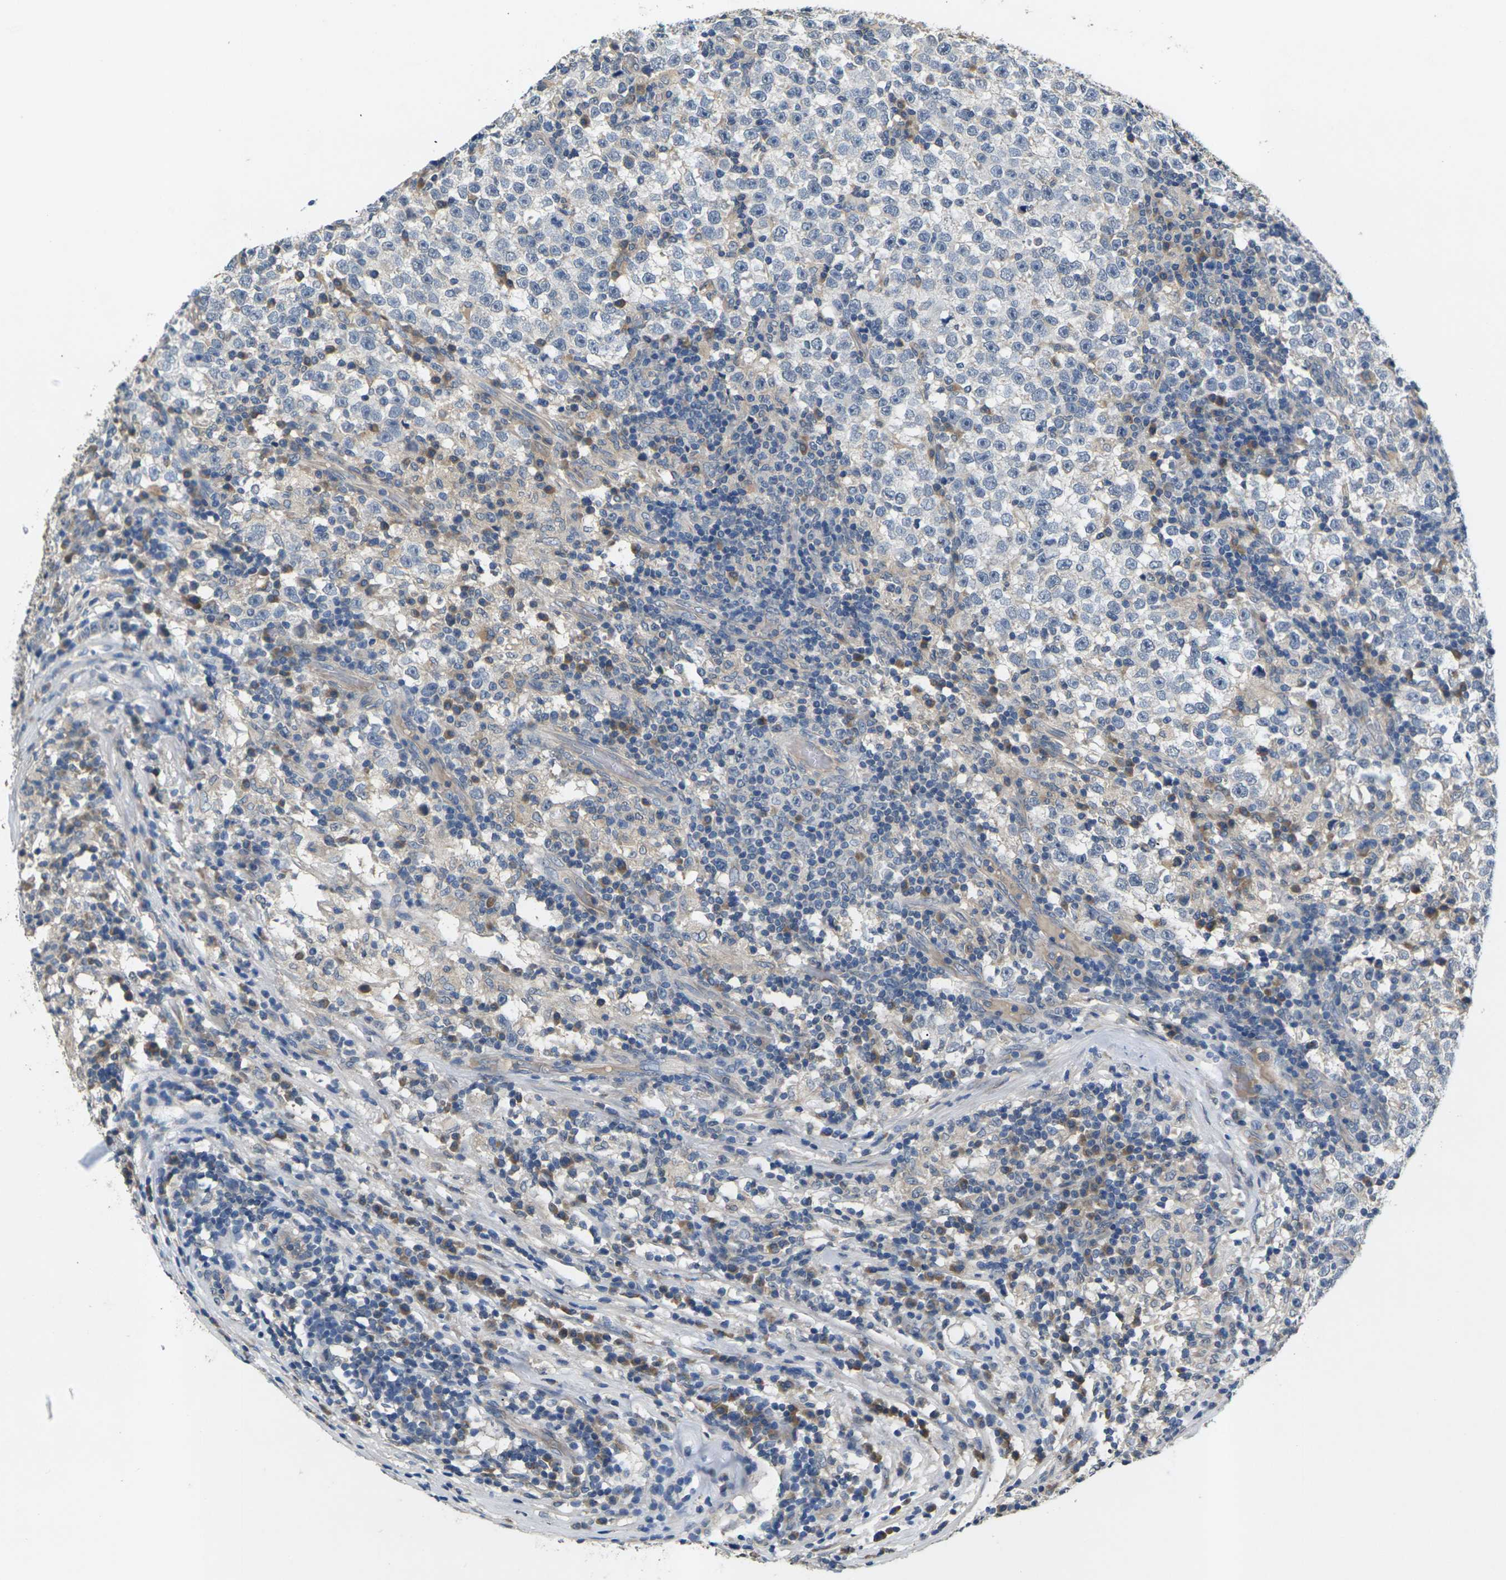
{"staining": {"intensity": "negative", "quantity": "none", "location": "none"}, "tissue": "testis cancer", "cell_type": "Tumor cells", "image_type": "cancer", "snomed": [{"axis": "morphology", "description": "Seminoma, NOS"}, {"axis": "topography", "description": "Testis"}], "caption": "This is an immunohistochemistry micrograph of human testis cancer (seminoma). There is no positivity in tumor cells.", "gene": "SLC2A2", "patient": {"sex": "male", "age": 43}}